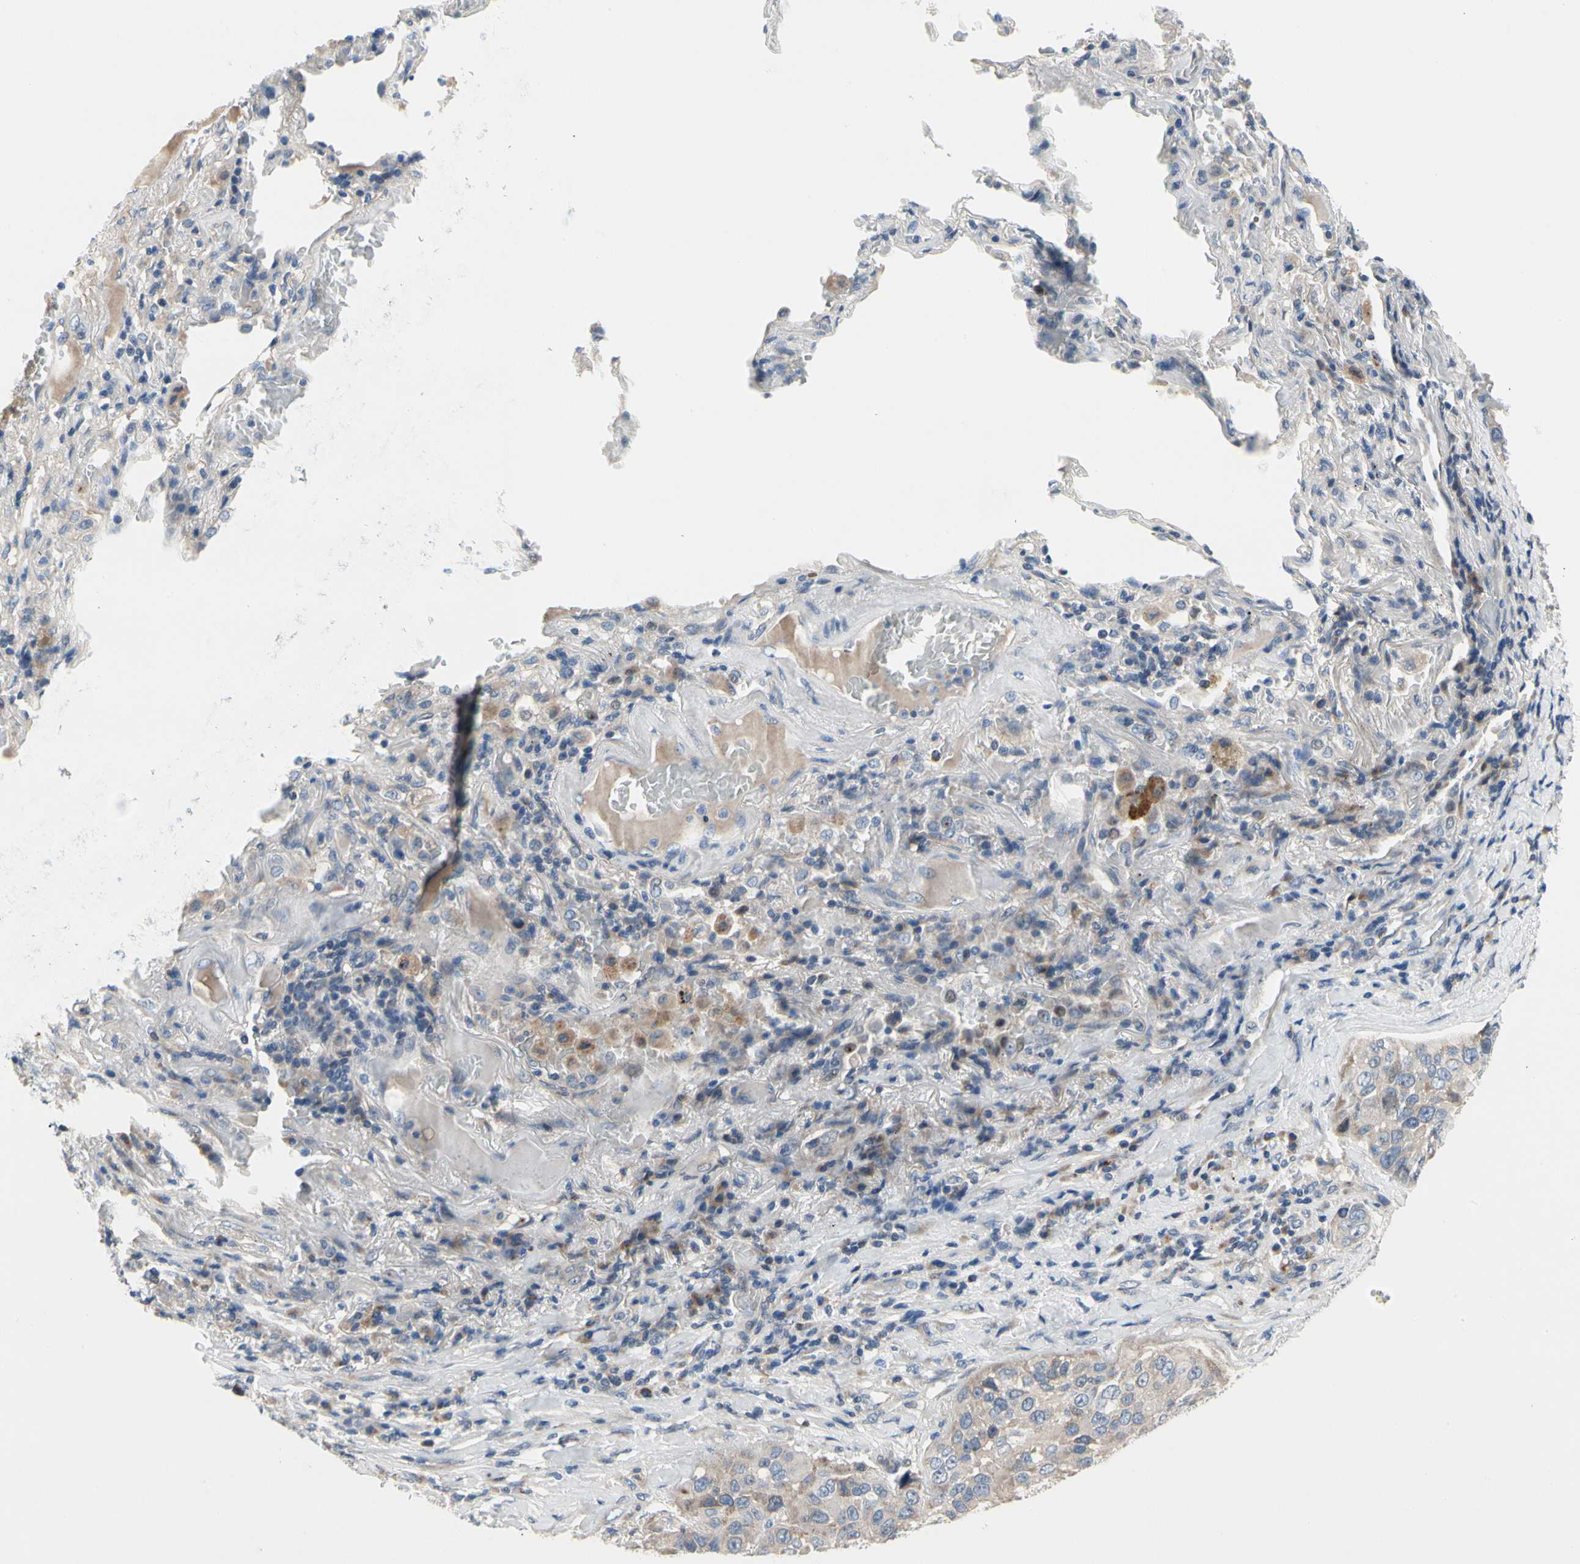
{"staining": {"intensity": "weak", "quantity": "<25%", "location": "cytoplasmic/membranous"}, "tissue": "lung cancer", "cell_type": "Tumor cells", "image_type": "cancer", "snomed": [{"axis": "morphology", "description": "Squamous cell carcinoma, NOS"}, {"axis": "topography", "description": "Lung"}], "caption": "Tumor cells are negative for brown protein staining in squamous cell carcinoma (lung).", "gene": "NFASC", "patient": {"sex": "male", "age": 57}}